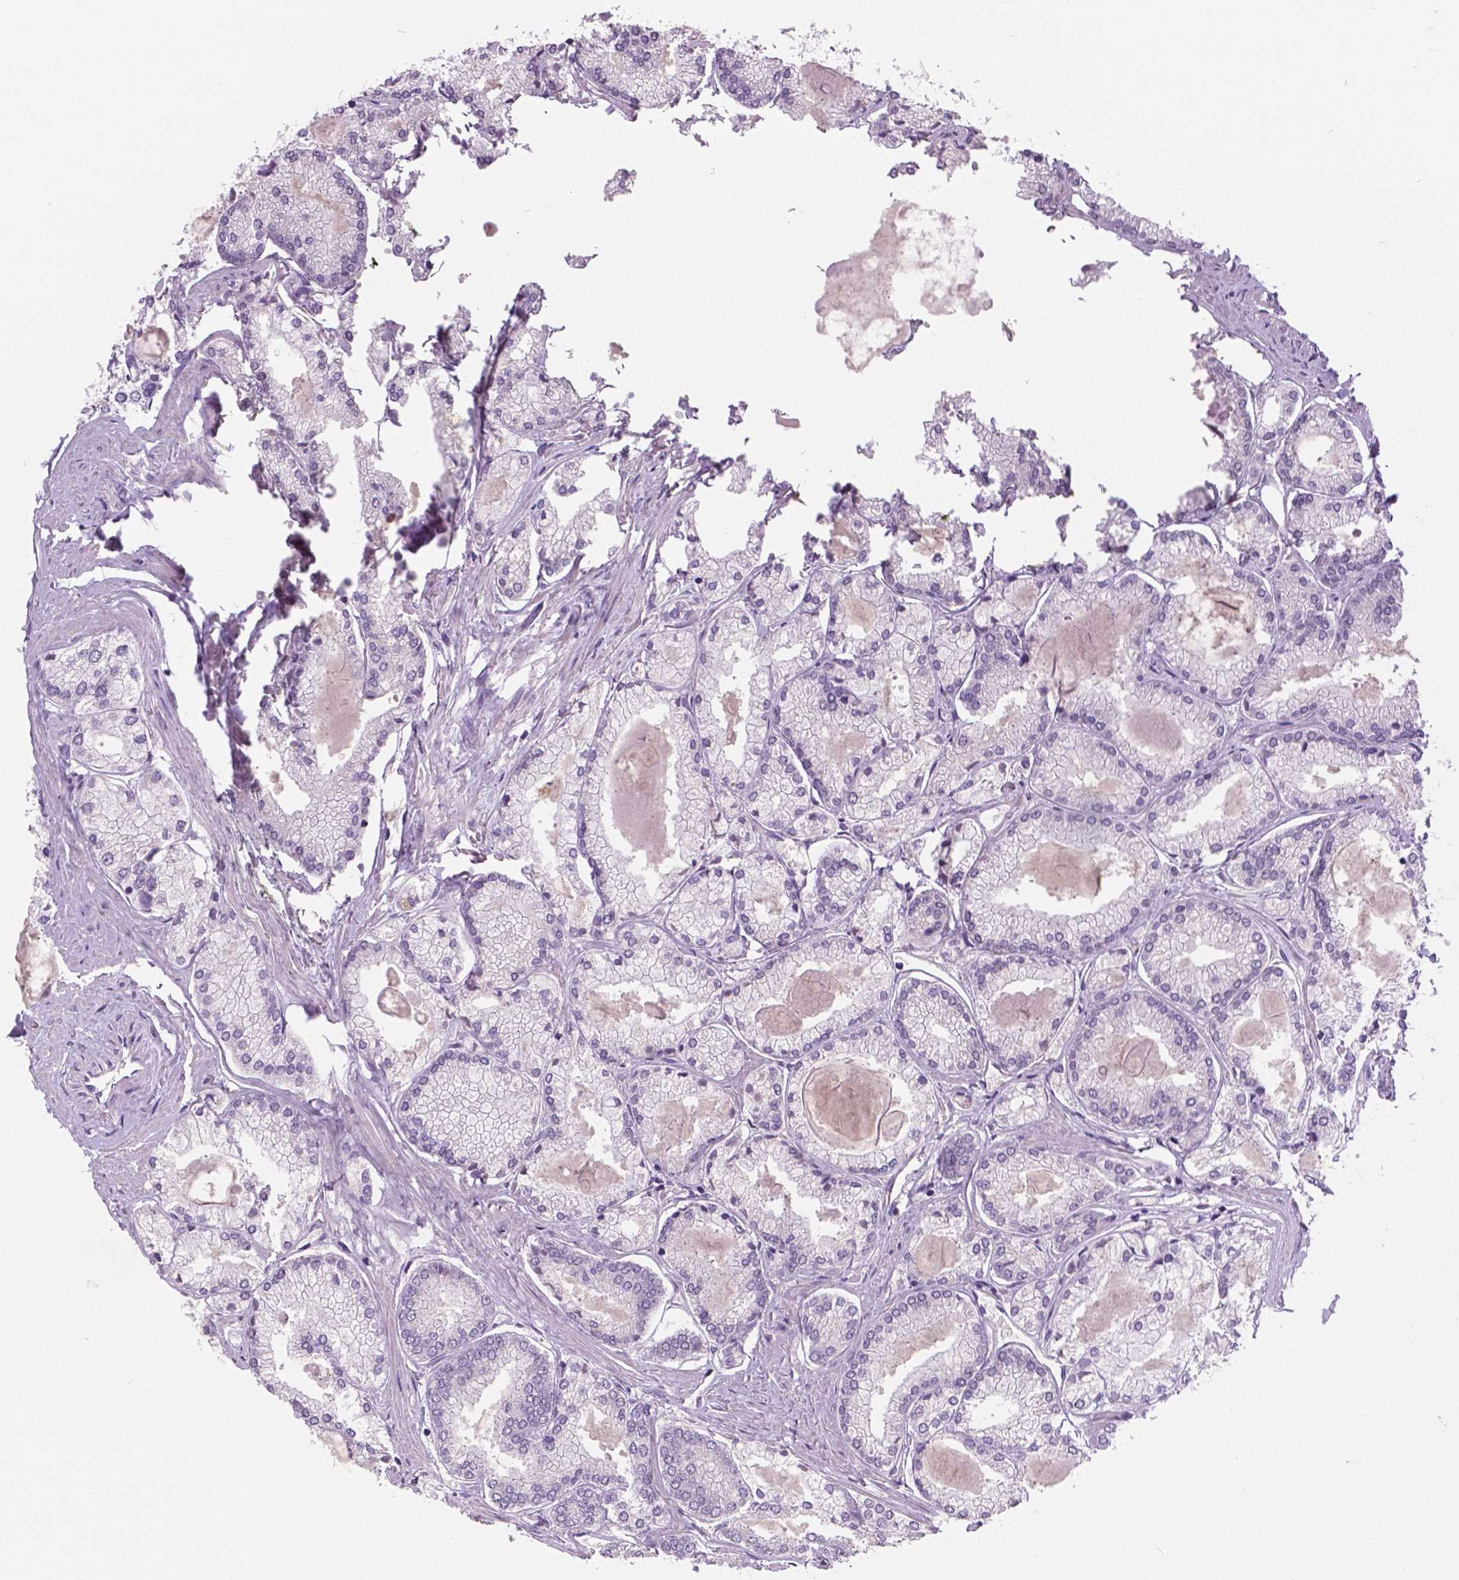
{"staining": {"intensity": "weak", "quantity": "25%-75%", "location": "nuclear"}, "tissue": "prostate cancer", "cell_type": "Tumor cells", "image_type": "cancer", "snomed": [{"axis": "morphology", "description": "Adenocarcinoma, High grade"}, {"axis": "topography", "description": "Prostate"}], "caption": "Protein analysis of prostate cancer (high-grade adenocarcinoma) tissue shows weak nuclear staining in approximately 25%-75% of tumor cells.", "gene": "FOXA1", "patient": {"sex": "male", "age": 68}}